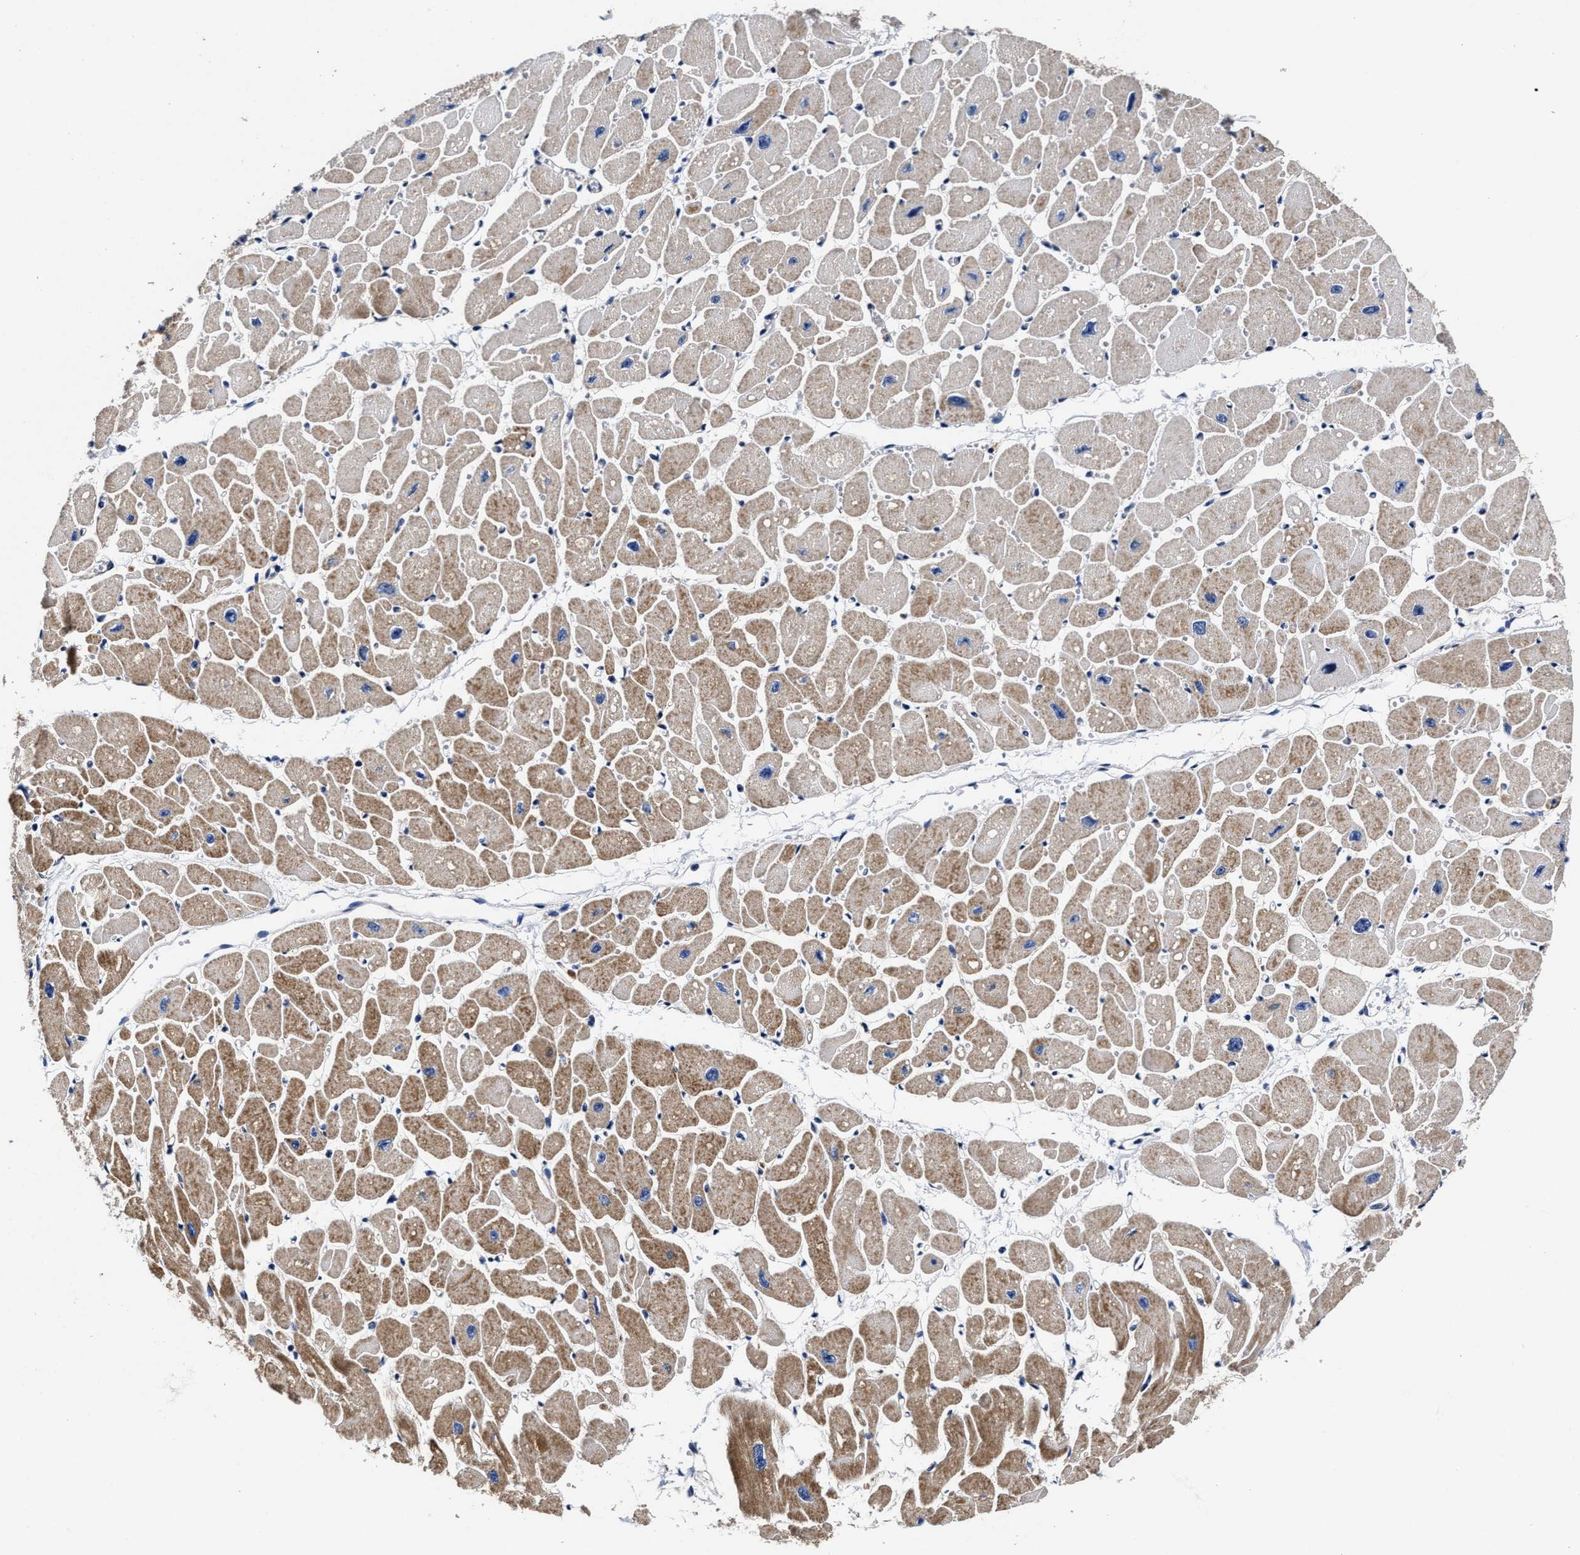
{"staining": {"intensity": "moderate", "quantity": ">75%", "location": "cytoplasmic/membranous"}, "tissue": "heart muscle", "cell_type": "Cardiomyocytes", "image_type": "normal", "snomed": [{"axis": "morphology", "description": "Normal tissue, NOS"}, {"axis": "topography", "description": "Heart"}], "caption": "Protein expression analysis of normal heart muscle exhibits moderate cytoplasmic/membranous staining in approximately >75% of cardiomyocytes. The staining is performed using DAB brown chromogen to label protein expression. The nuclei are counter-stained blue using hematoxylin.", "gene": "HINT2", "patient": {"sex": "female", "age": 54}}